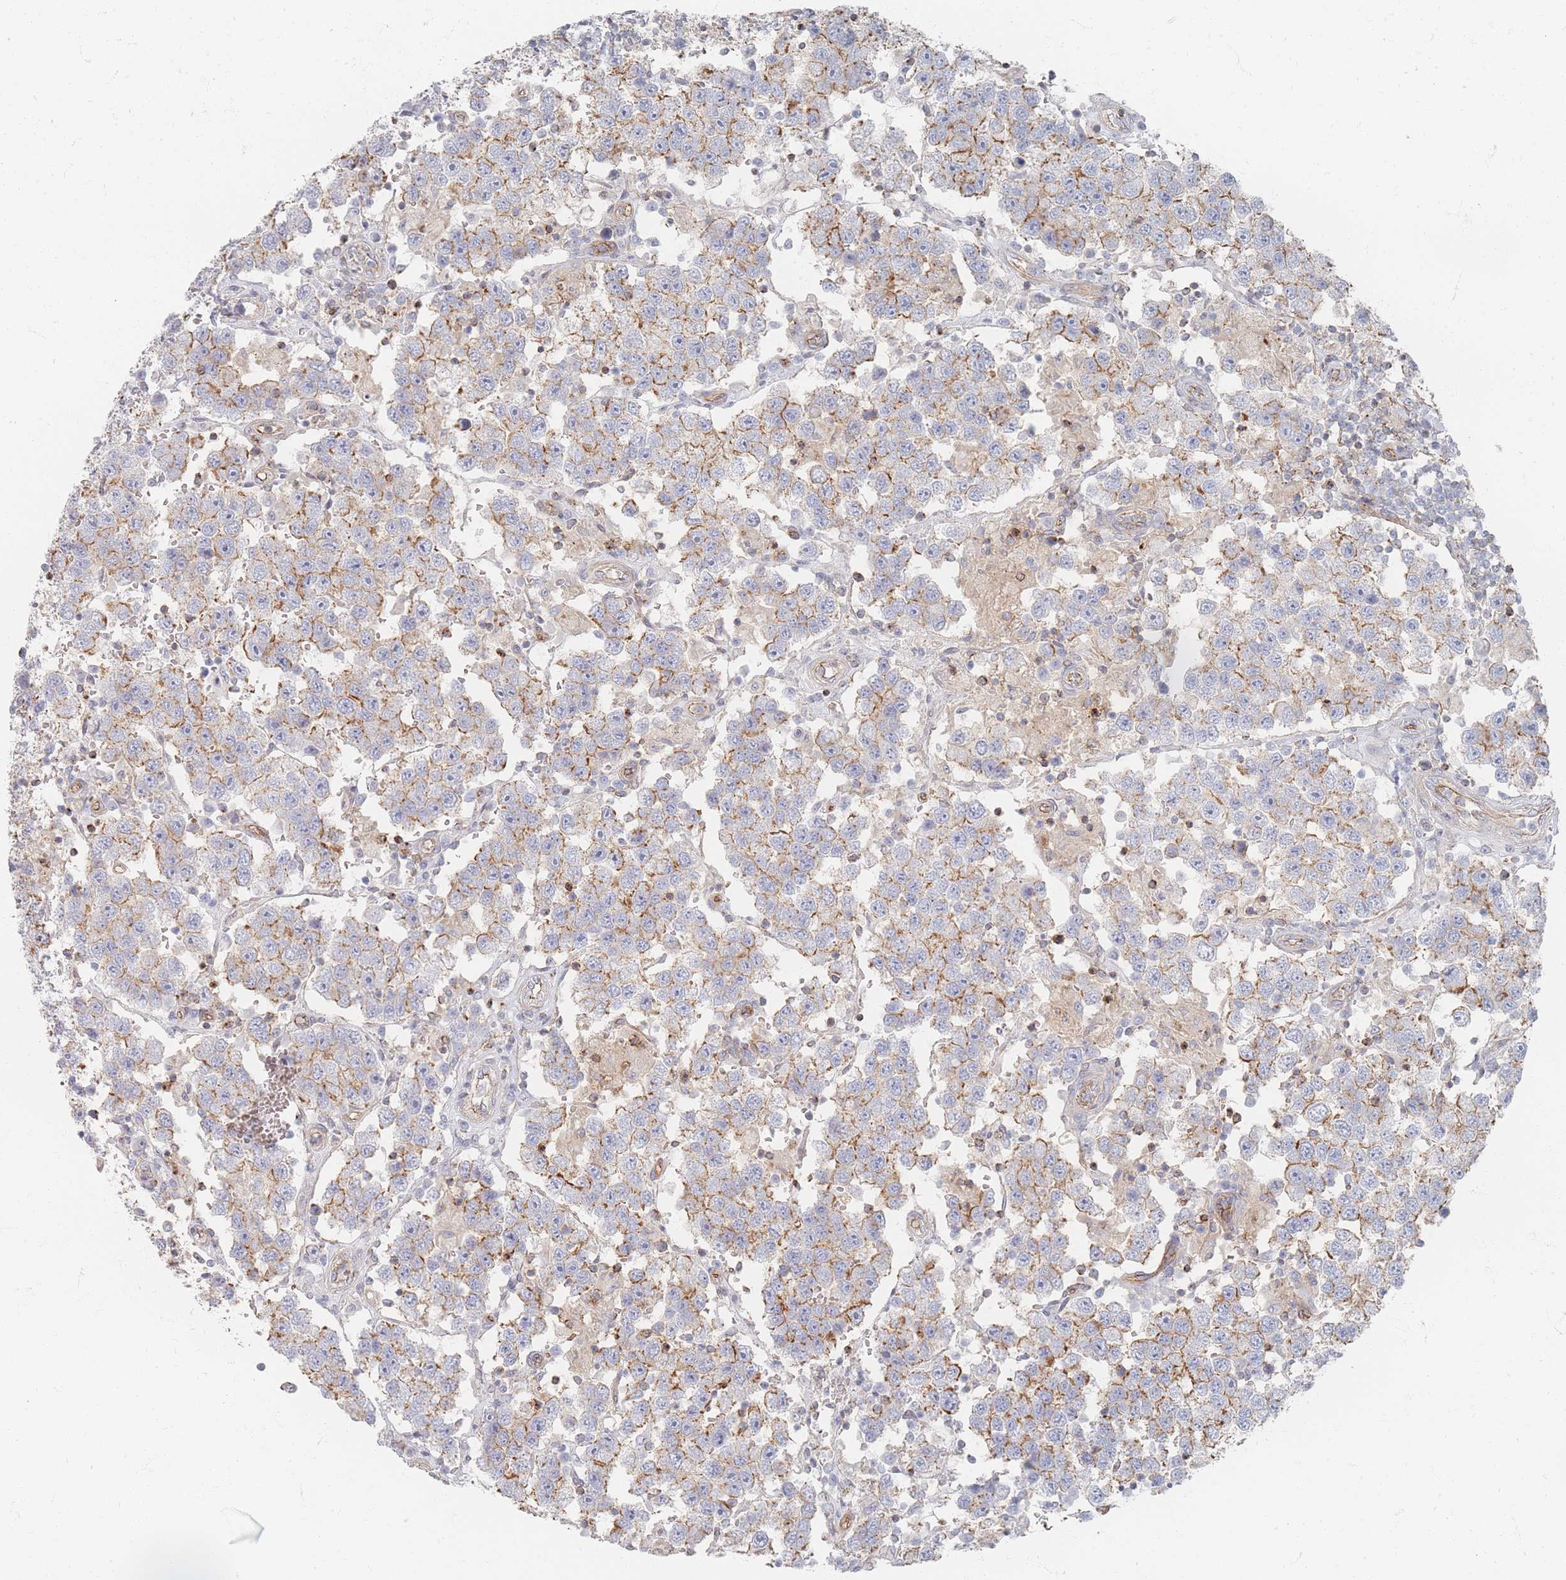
{"staining": {"intensity": "moderate", "quantity": "25%-75%", "location": "cytoplasmic/membranous"}, "tissue": "testis cancer", "cell_type": "Tumor cells", "image_type": "cancer", "snomed": [{"axis": "morphology", "description": "Seminoma, NOS"}, {"axis": "topography", "description": "Testis"}], "caption": "IHC staining of testis seminoma, which displays medium levels of moderate cytoplasmic/membranous positivity in about 25%-75% of tumor cells indicating moderate cytoplasmic/membranous protein staining. The staining was performed using DAB (brown) for protein detection and nuclei were counterstained in hematoxylin (blue).", "gene": "GNB1", "patient": {"sex": "male", "age": 37}}